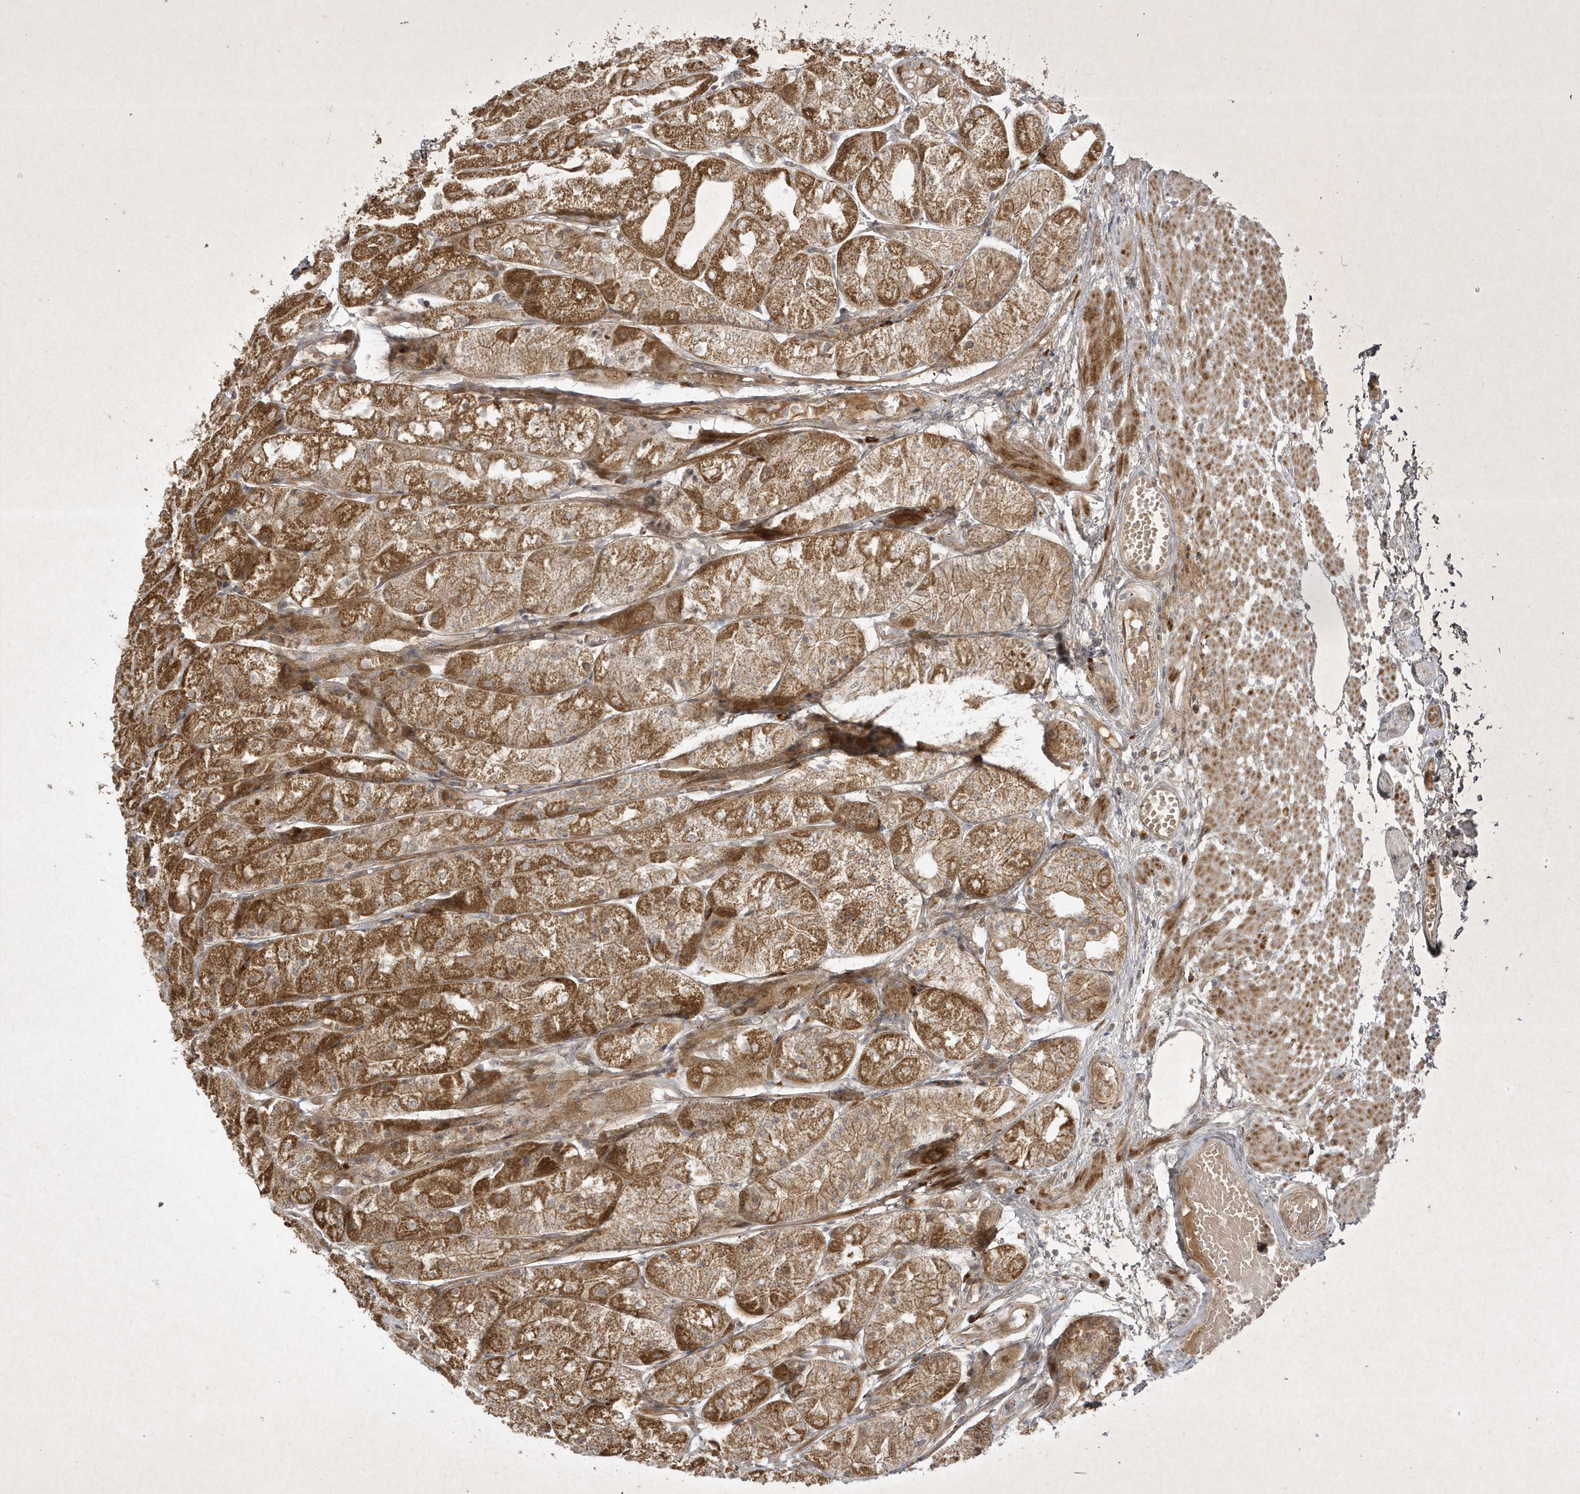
{"staining": {"intensity": "strong", "quantity": "25%-75%", "location": "cytoplasmic/membranous"}, "tissue": "stomach", "cell_type": "Glandular cells", "image_type": "normal", "snomed": [{"axis": "morphology", "description": "Normal tissue, NOS"}, {"axis": "topography", "description": "Stomach, upper"}], "caption": "Normal stomach reveals strong cytoplasmic/membranous expression in about 25%-75% of glandular cells.", "gene": "FAM83C", "patient": {"sex": "male", "age": 72}}